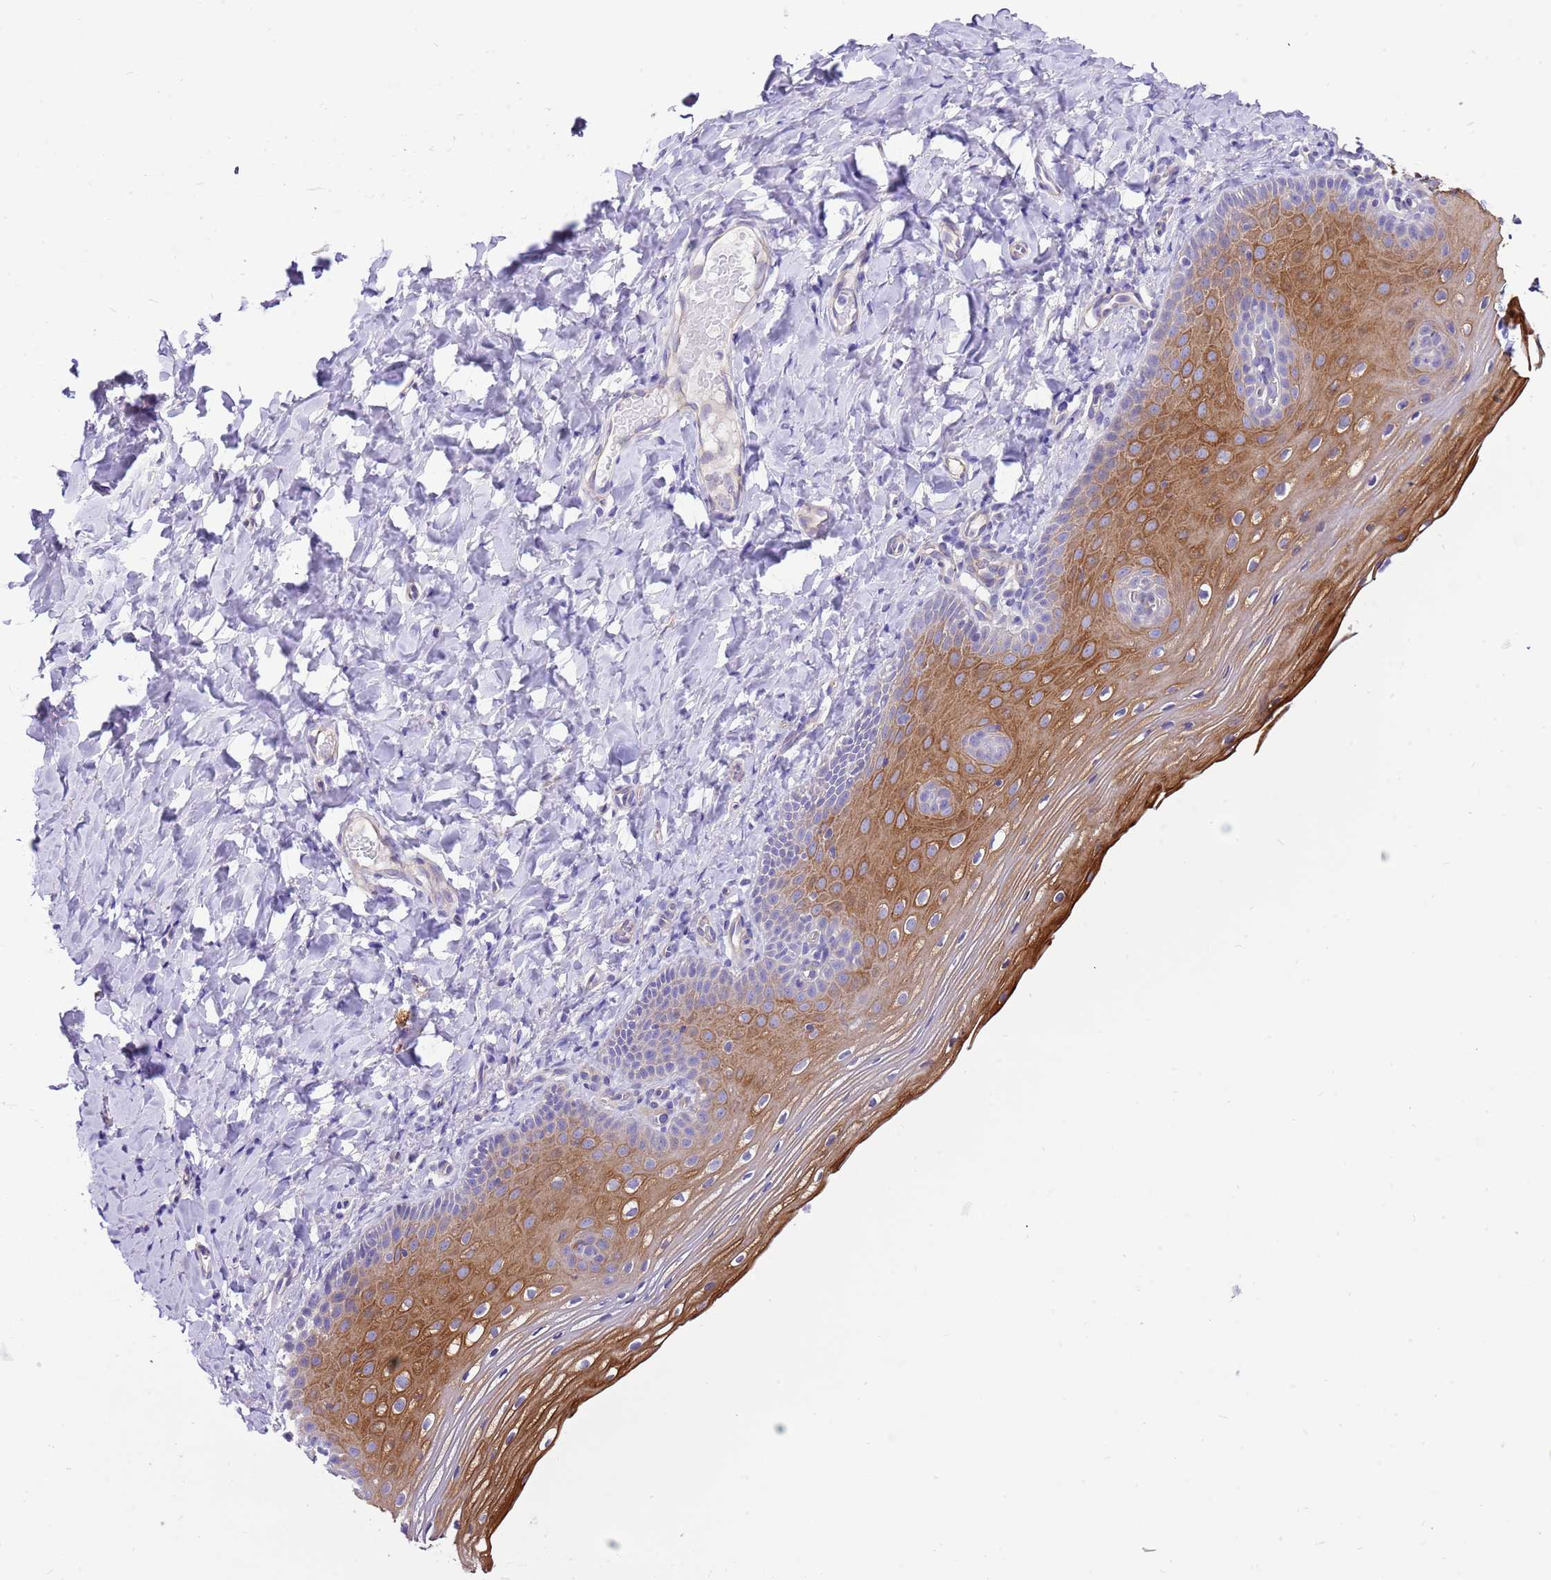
{"staining": {"intensity": "strong", "quantity": "25%-75%", "location": "cytoplasmic/membranous"}, "tissue": "vagina", "cell_type": "Squamous epithelial cells", "image_type": "normal", "snomed": [{"axis": "morphology", "description": "Normal tissue, NOS"}, {"axis": "topography", "description": "Vagina"}], "caption": "Immunohistochemical staining of normal human vagina exhibits high levels of strong cytoplasmic/membranous staining in about 25%-75% of squamous epithelial cells.", "gene": "SERINC3", "patient": {"sex": "female", "age": 60}}